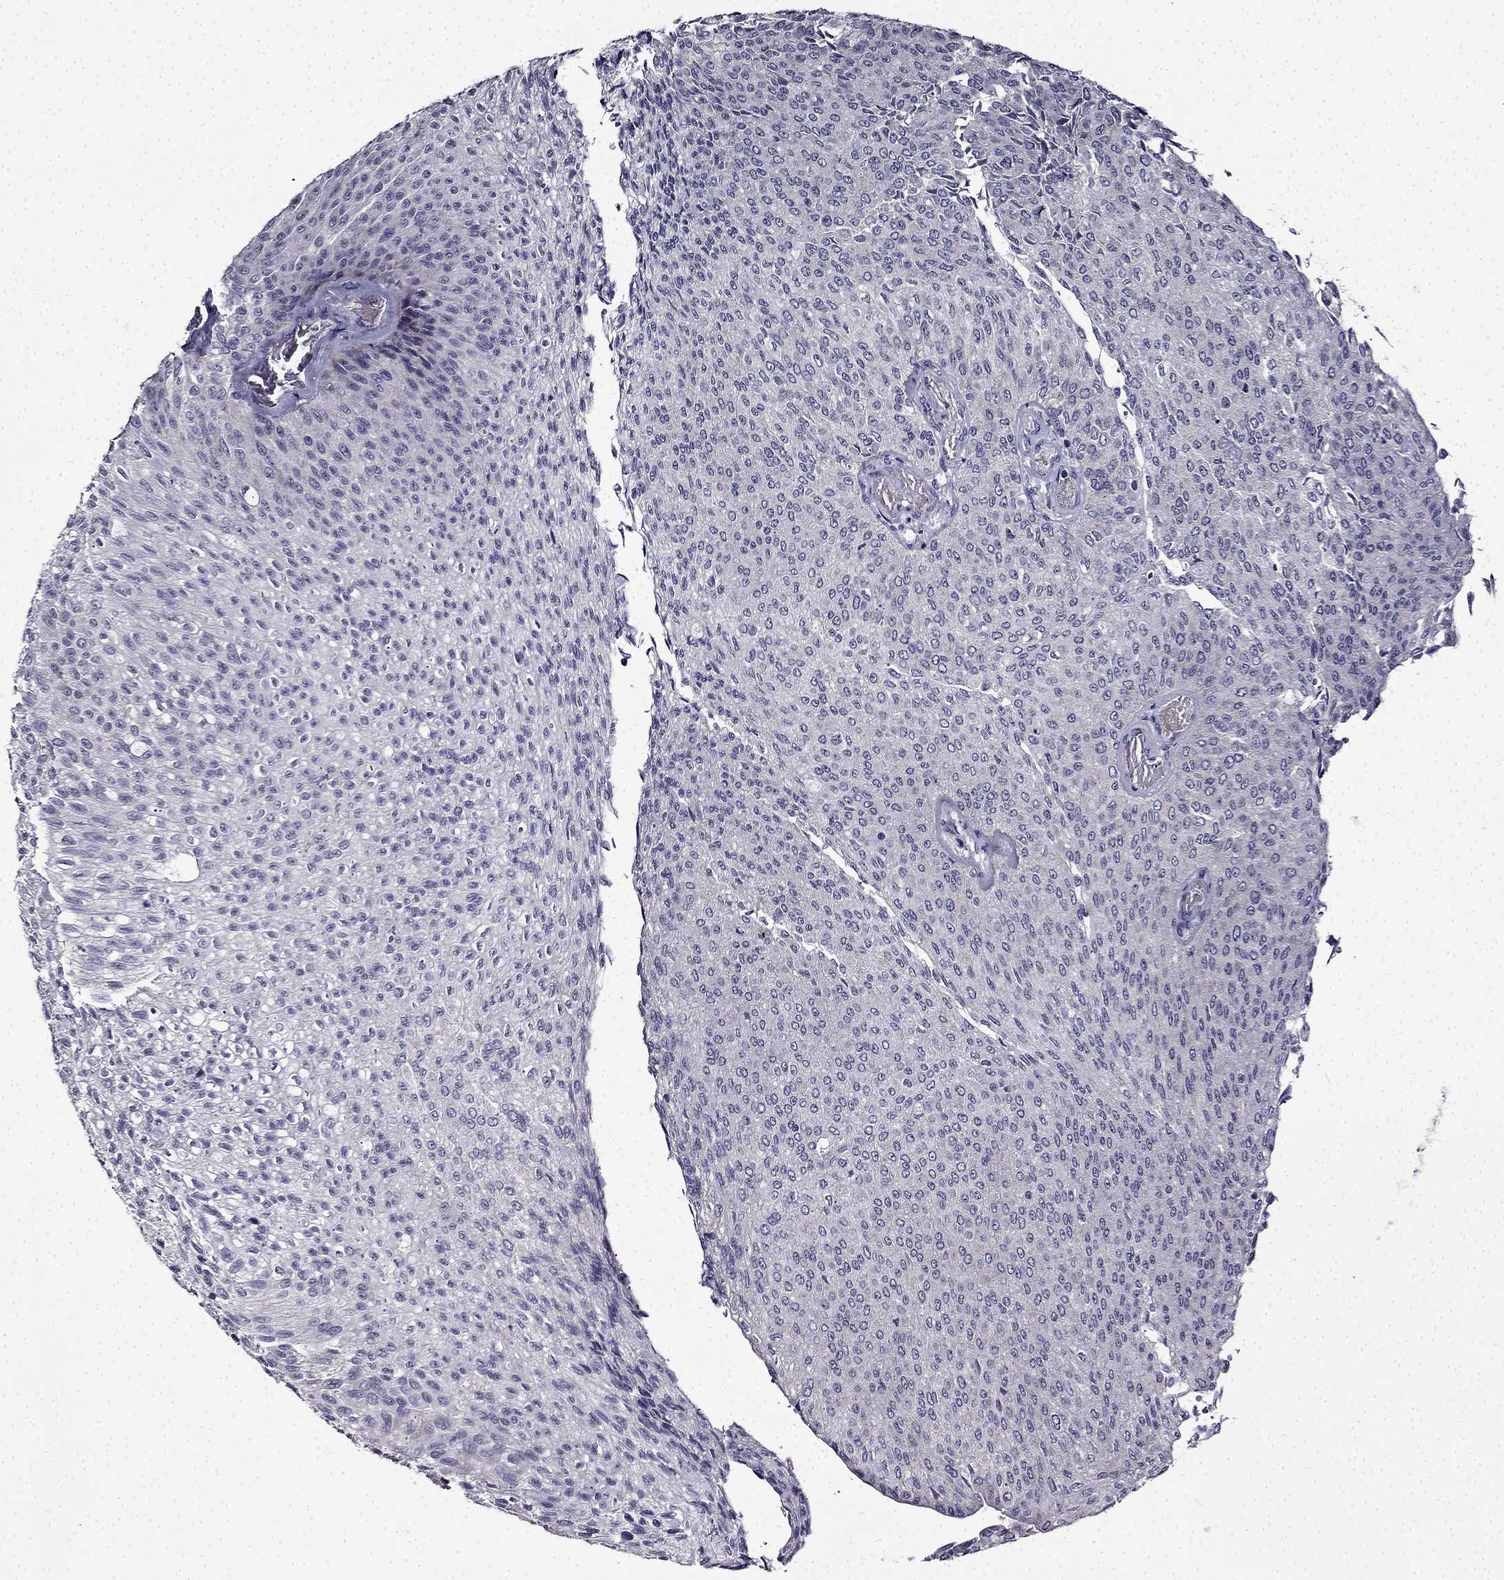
{"staining": {"intensity": "negative", "quantity": "none", "location": "none"}, "tissue": "urothelial cancer", "cell_type": "Tumor cells", "image_type": "cancer", "snomed": [{"axis": "morphology", "description": "Urothelial carcinoma, Low grade"}, {"axis": "topography", "description": "Ureter, NOS"}, {"axis": "topography", "description": "Urinary bladder"}], "caption": "A high-resolution histopathology image shows immunohistochemistry staining of urothelial cancer, which exhibits no significant positivity in tumor cells.", "gene": "TMEM266", "patient": {"sex": "male", "age": 78}}